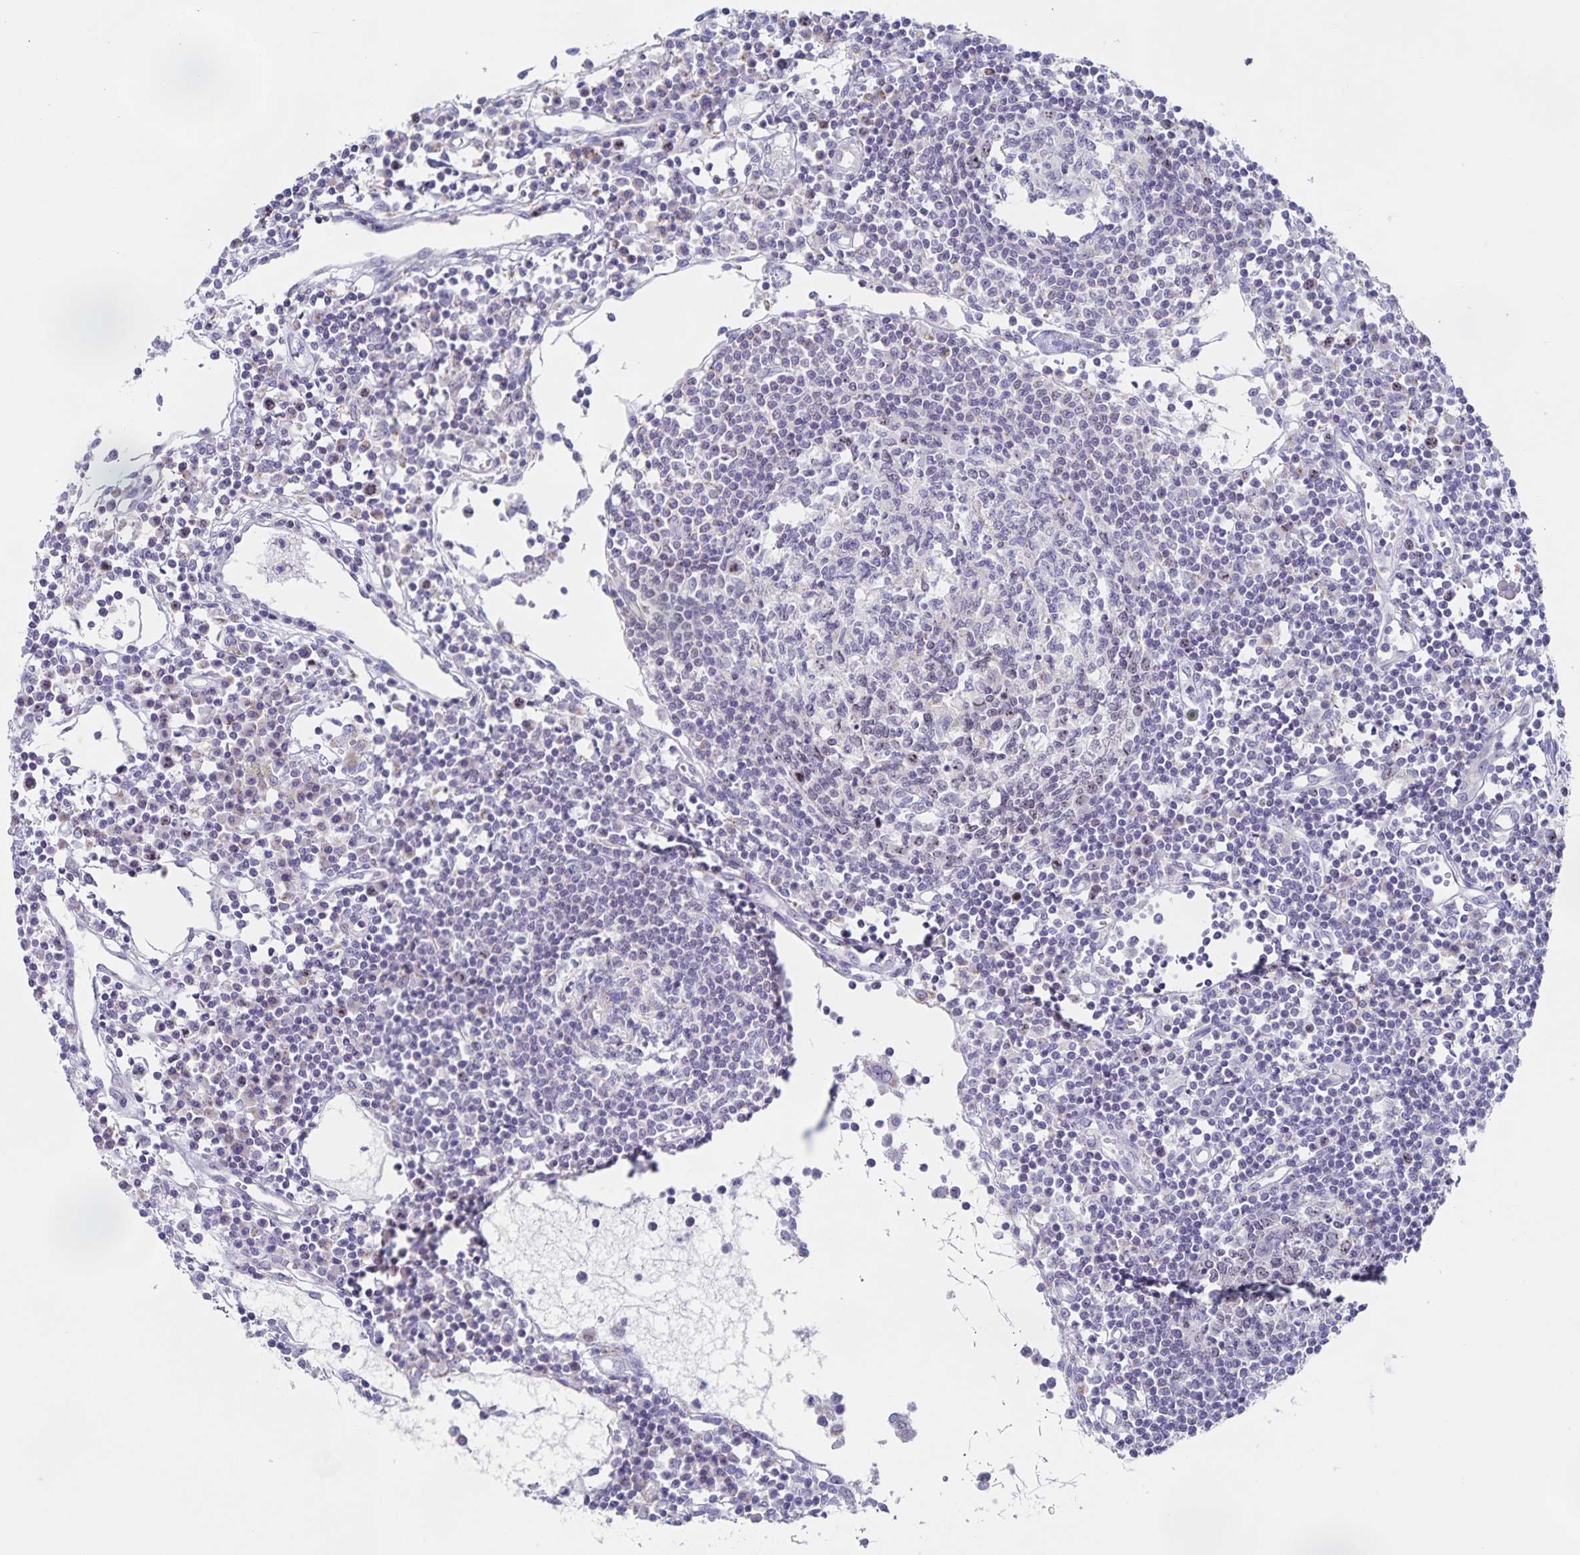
{"staining": {"intensity": "weak", "quantity": "<25%", "location": "nuclear"}, "tissue": "lymph node", "cell_type": "Germinal center cells", "image_type": "normal", "snomed": [{"axis": "morphology", "description": "Normal tissue, NOS"}, {"axis": "topography", "description": "Lymph node"}], "caption": "High power microscopy image of an immunohistochemistry image of normal lymph node, revealing no significant staining in germinal center cells.", "gene": "CENPH", "patient": {"sex": "female", "age": 78}}